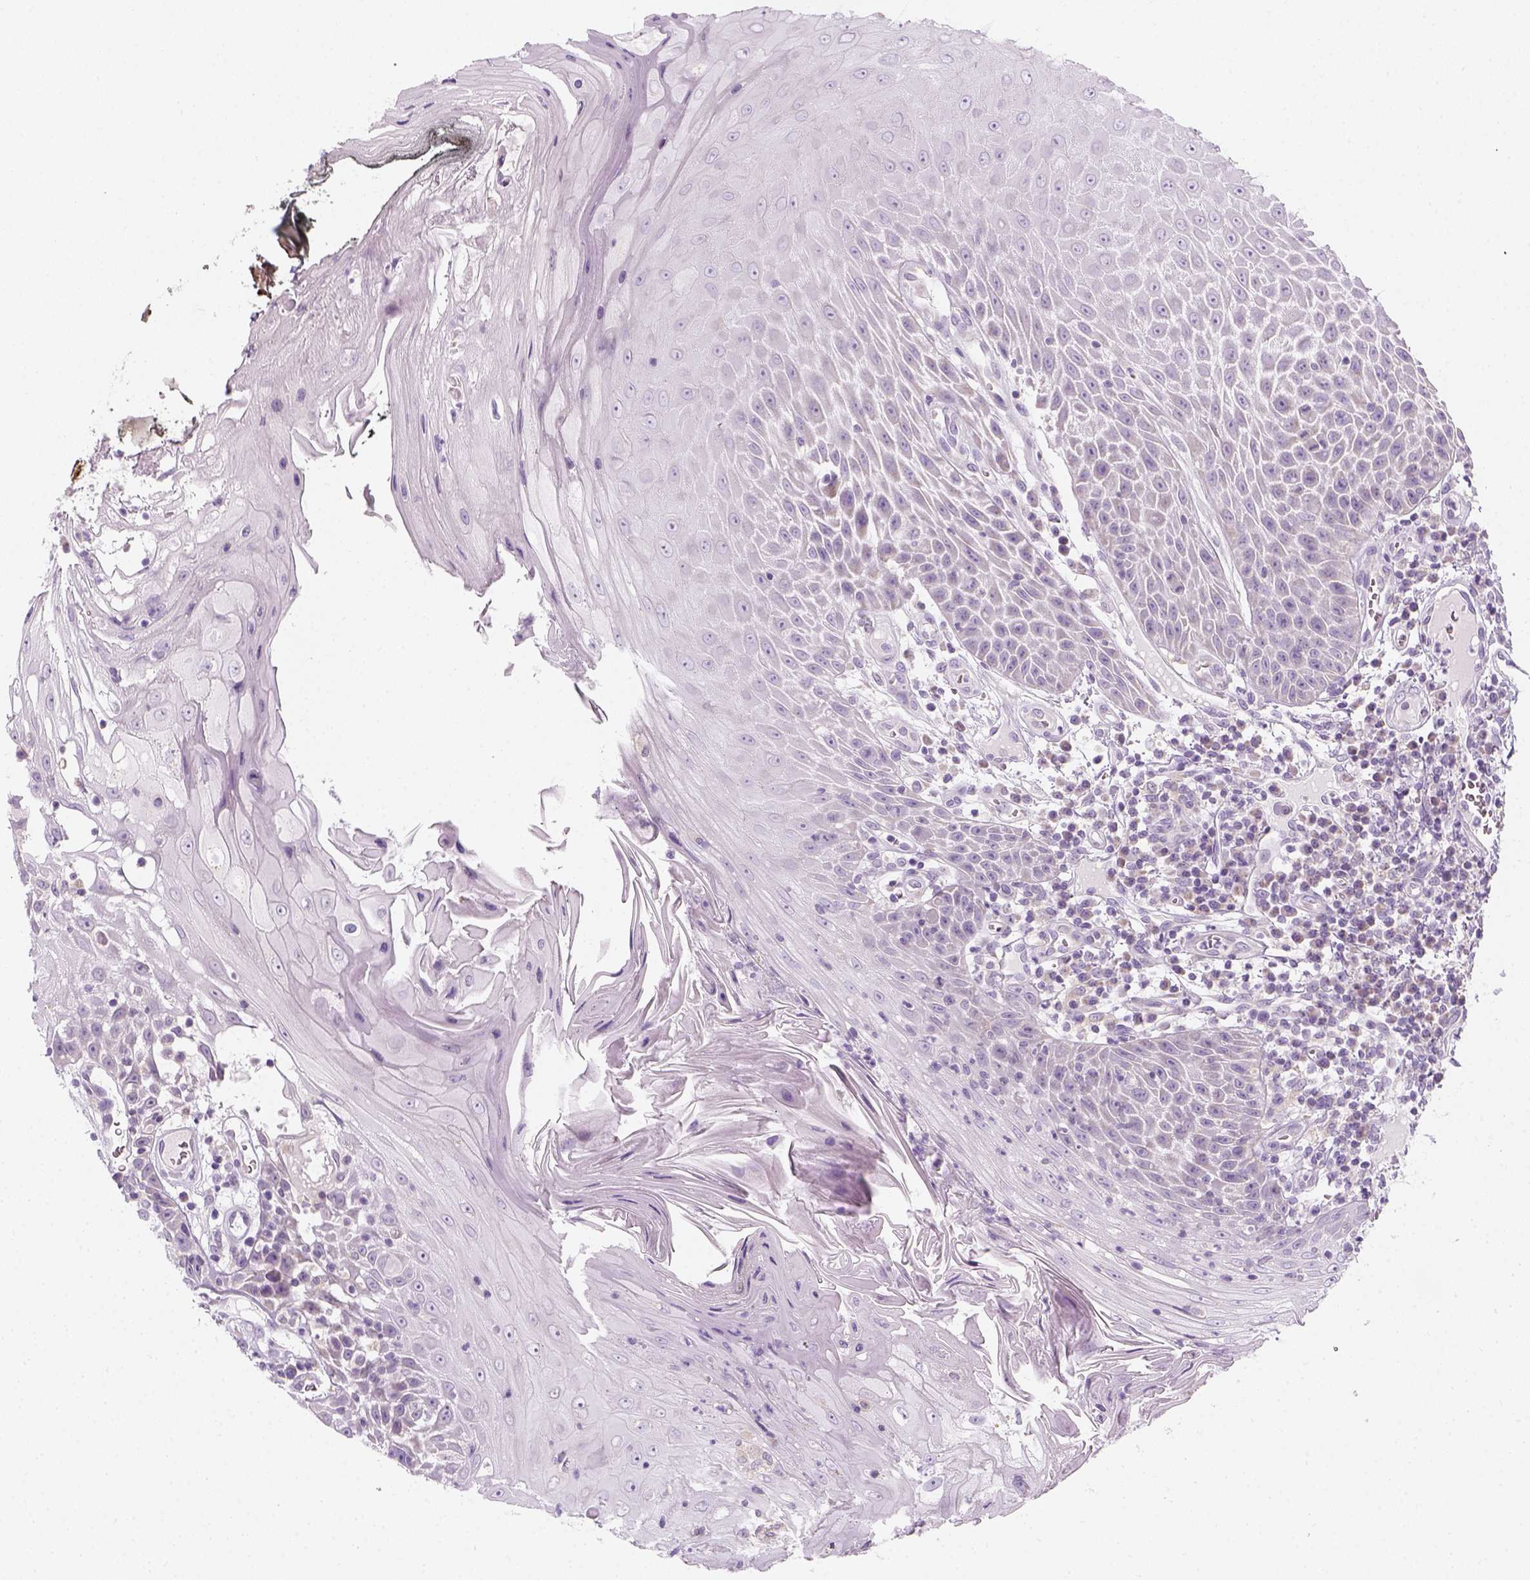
{"staining": {"intensity": "weak", "quantity": "<25%", "location": "cytoplasmic/membranous"}, "tissue": "head and neck cancer", "cell_type": "Tumor cells", "image_type": "cancer", "snomed": [{"axis": "morphology", "description": "Squamous cell carcinoma, NOS"}, {"axis": "topography", "description": "Head-Neck"}], "caption": "Immunohistochemical staining of human head and neck cancer displays no significant positivity in tumor cells.", "gene": "AWAT2", "patient": {"sex": "male", "age": 52}}